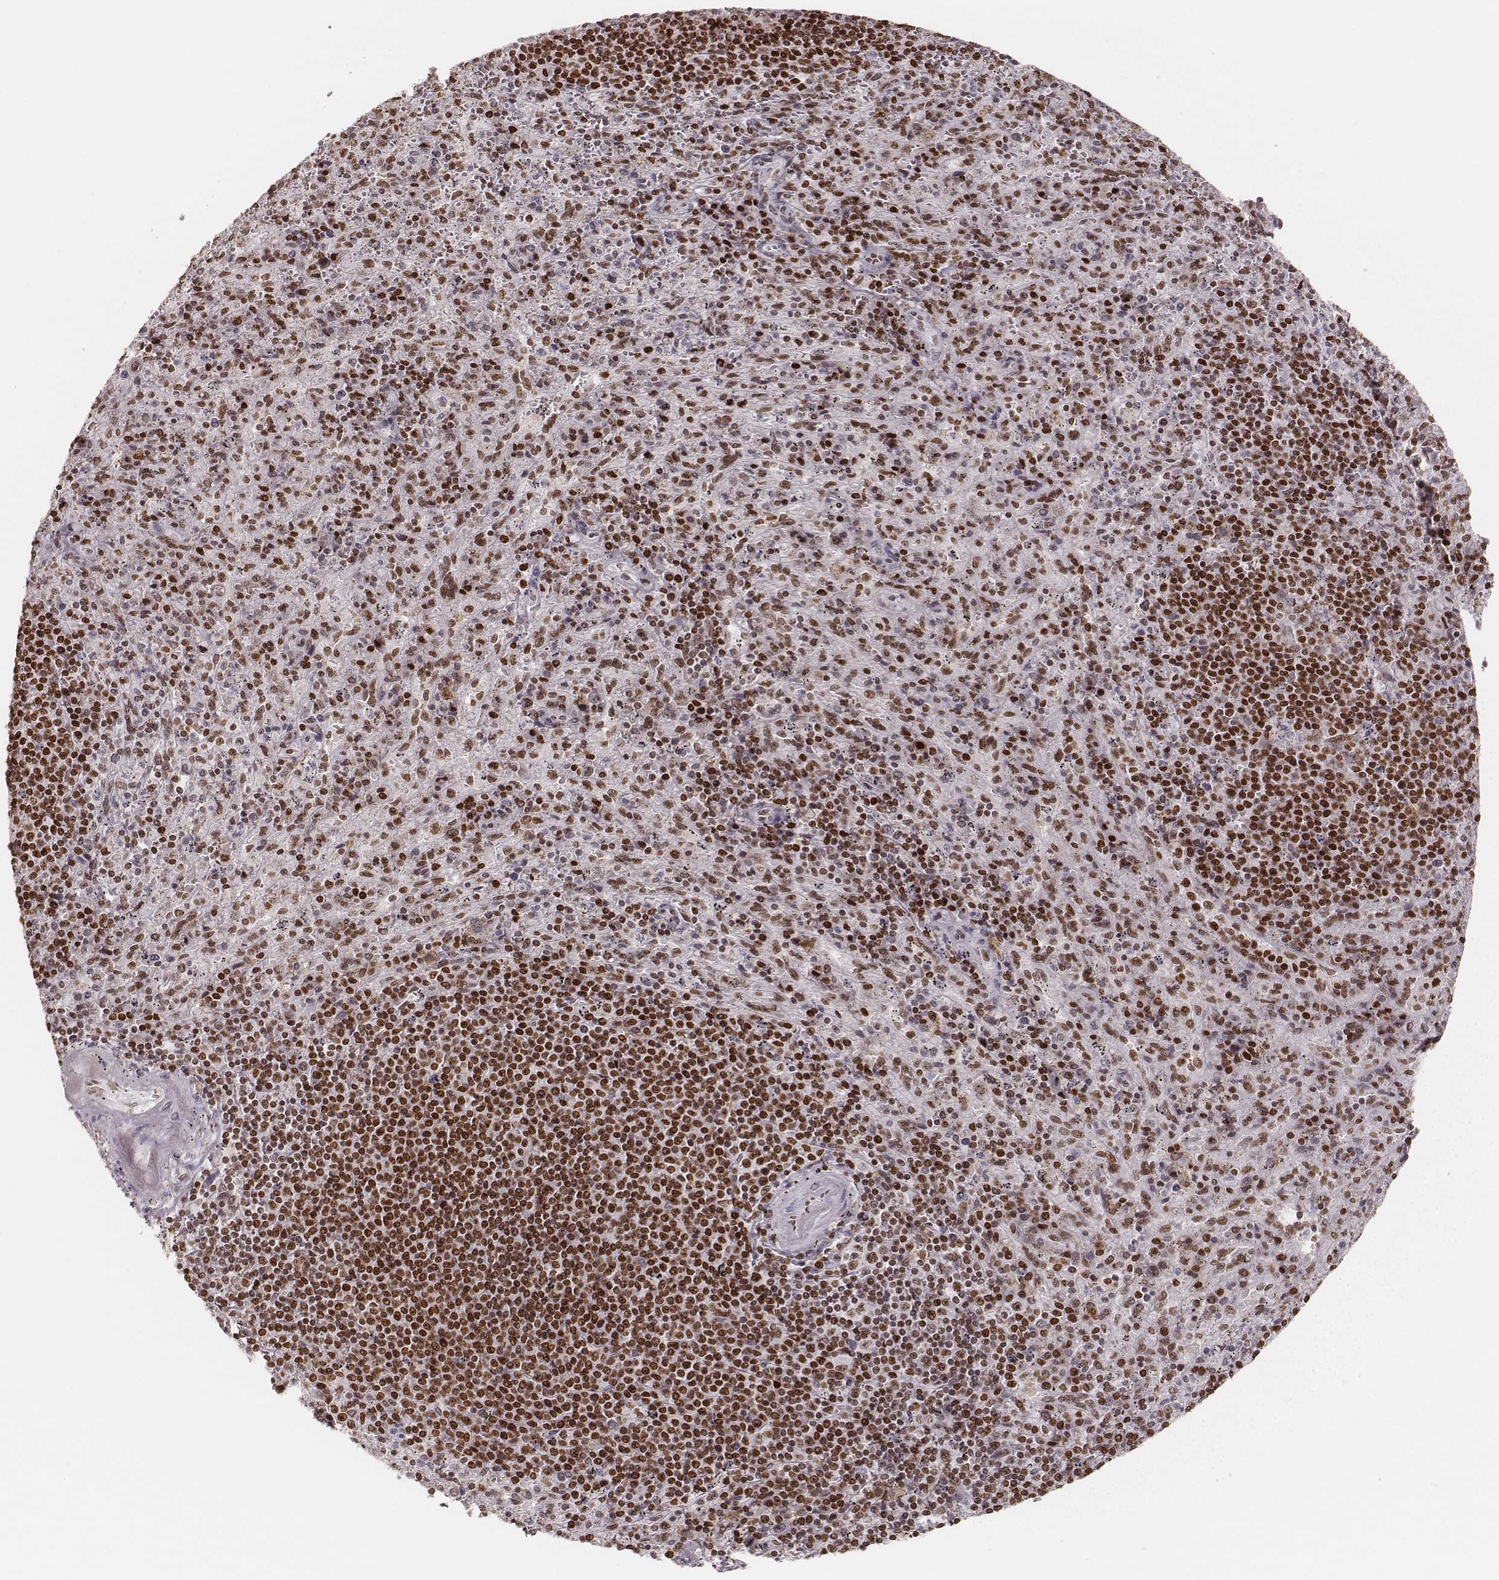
{"staining": {"intensity": "strong", "quantity": ">75%", "location": "nuclear"}, "tissue": "spleen", "cell_type": "Cells in red pulp", "image_type": "normal", "snomed": [{"axis": "morphology", "description": "Normal tissue, NOS"}, {"axis": "topography", "description": "Spleen"}], "caption": "Cells in red pulp reveal high levels of strong nuclear expression in about >75% of cells in normal human spleen.", "gene": "PARP1", "patient": {"sex": "male", "age": 57}}